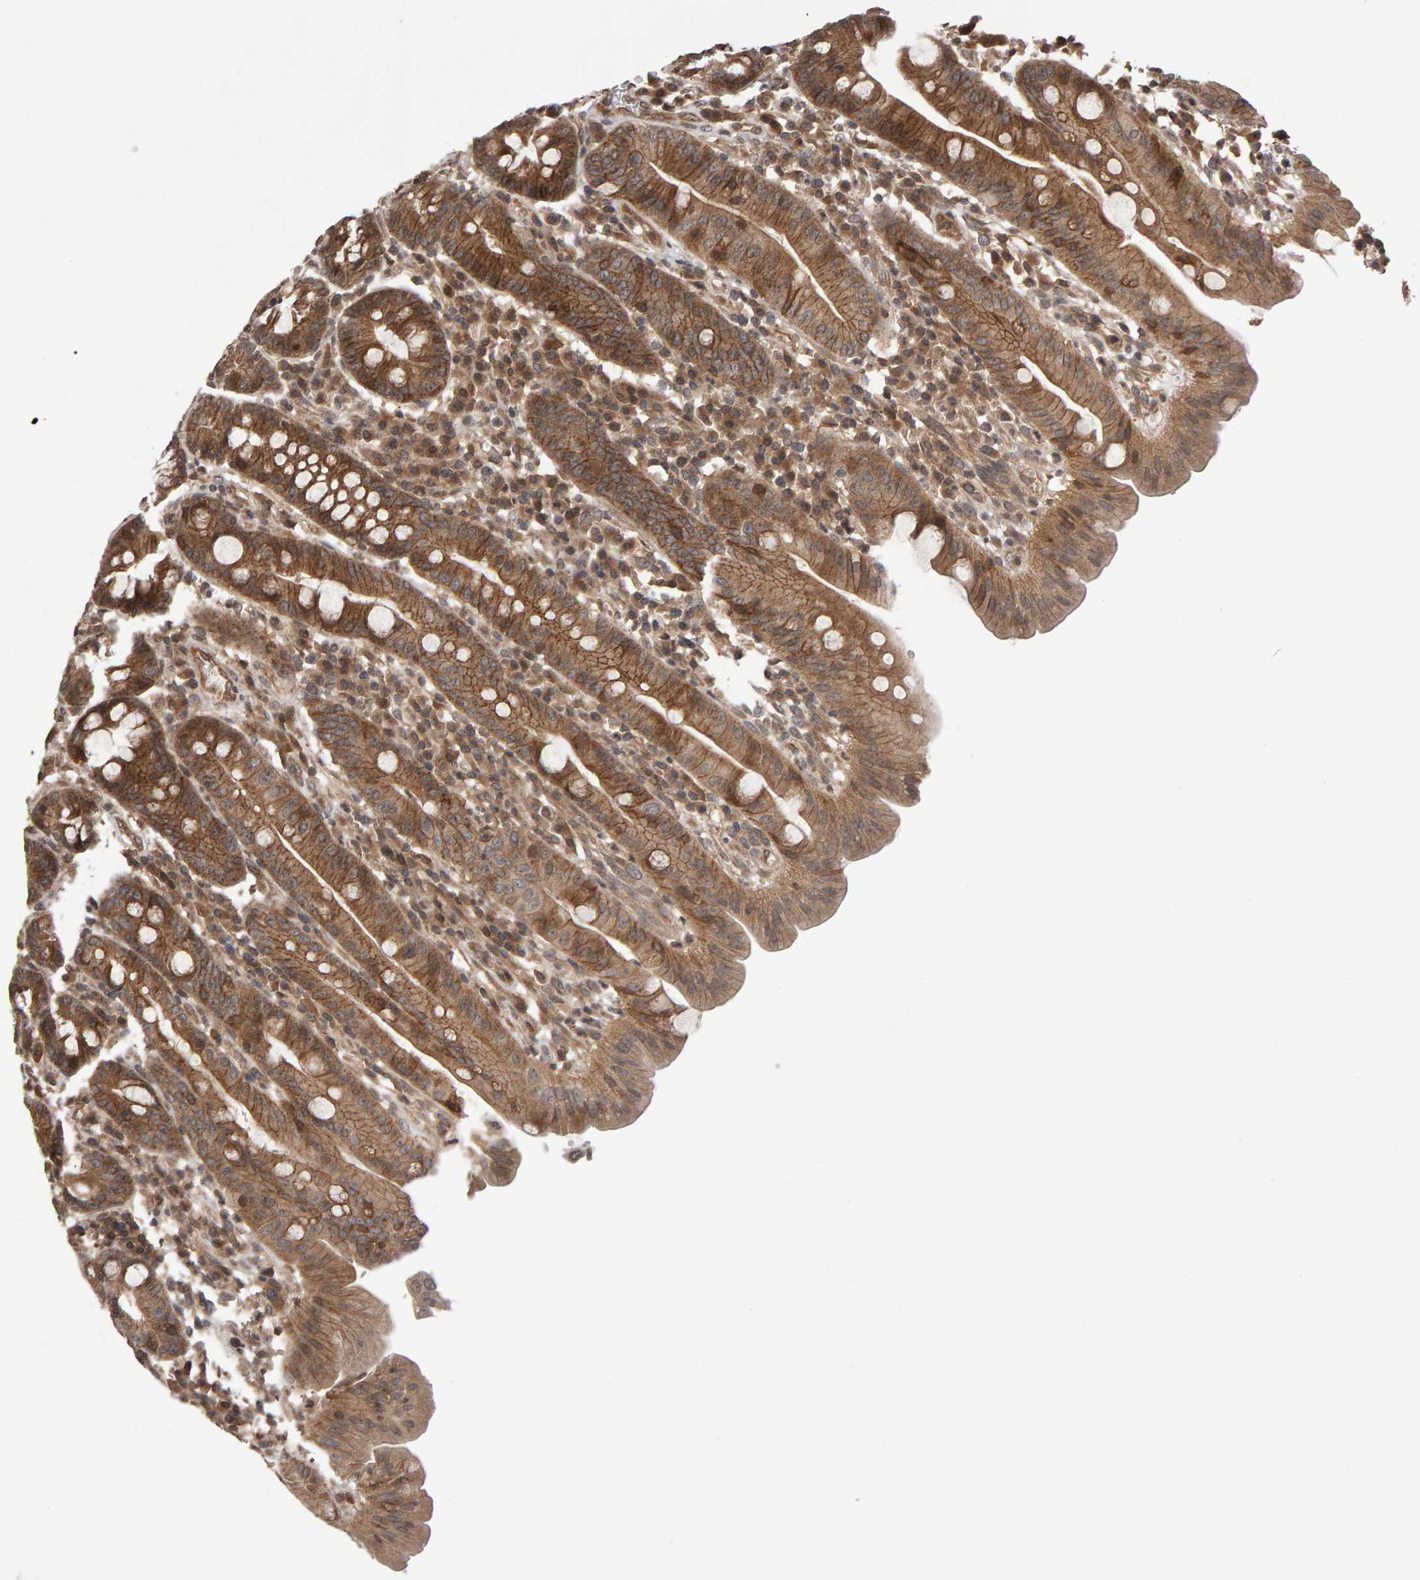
{"staining": {"intensity": "moderate", "quantity": ">75%", "location": "cytoplasmic/membranous"}, "tissue": "duodenum", "cell_type": "Glandular cells", "image_type": "normal", "snomed": [{"axis": "morphology", "description": "Normal tissue, NOS"}, {"axis": "topography", "description": "Duodenum"}], "caption": "Immunohistochemical staining of unremarkable human duodenum exhibits >75% levels of moderate cytoplasmic/membranous protein expression in about >75% of glandular cells. The staining was performed using DAB to visualize the protein expression in brown, while the nuclei were stained in blue with hematoxylin (Magnification: 20x).", "gene": "SCRIB", "patient": {"sex": "male", "age": 50}}